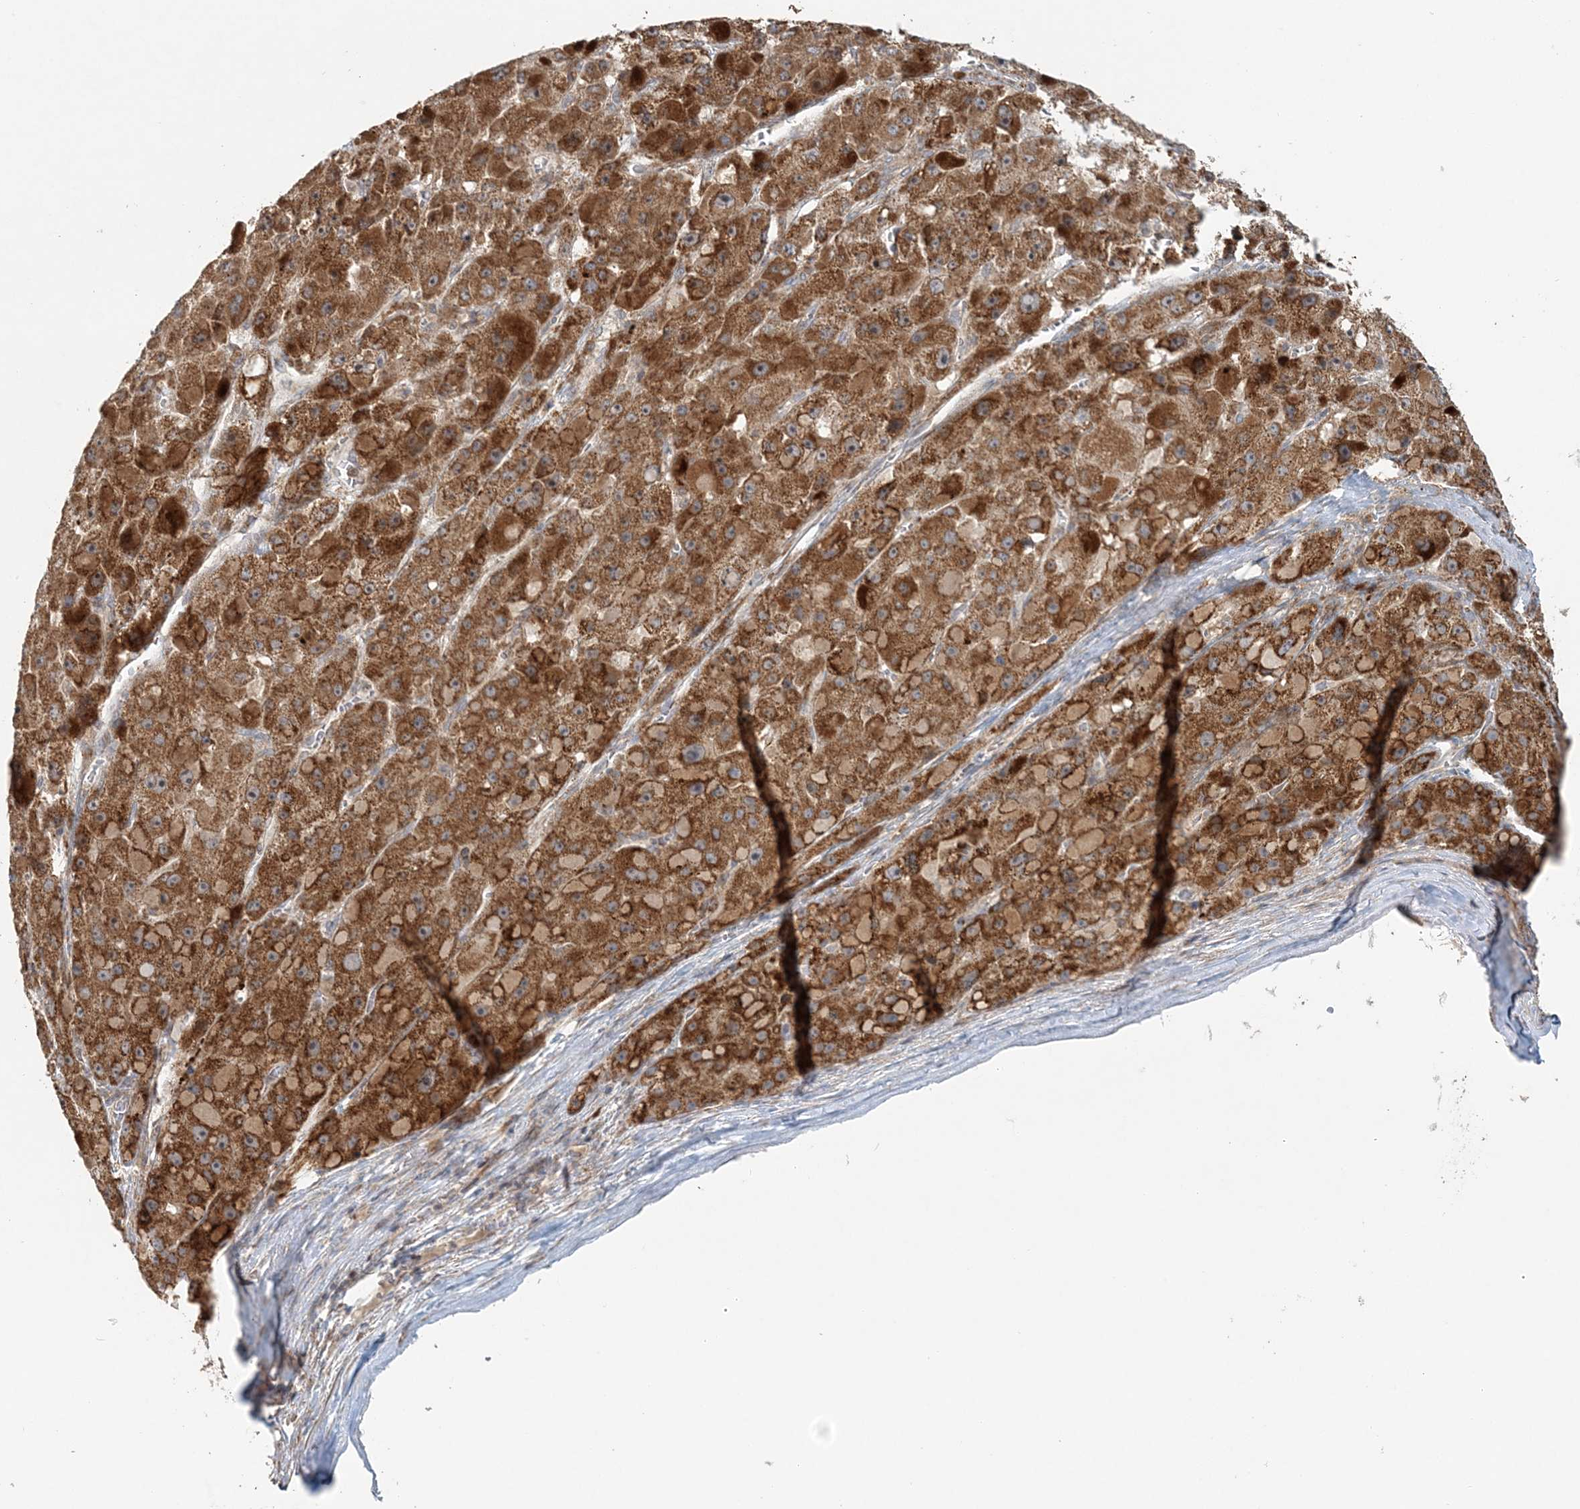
{"staining": {"intensity": "strong", "quantity": ">75%", "location": "cytoplasmic/membranous"}, "tissue": "liver cancer", "cell_type": "Tumor cells", "image_type": "cancer", "snomed": [{"axis": "morphology", "description": "Carcinoma, Hepatocellular, NOS"}, {"axis": "topography", "description": "Liver"}], "caption": "DAB immunohistochemical staining of liver cancer reveals strong cytoplasmic/membranous protein staining in about >75% of tumor cells.", "gene": "MMUT", "patient": {"sex": "female", "age": 73}}